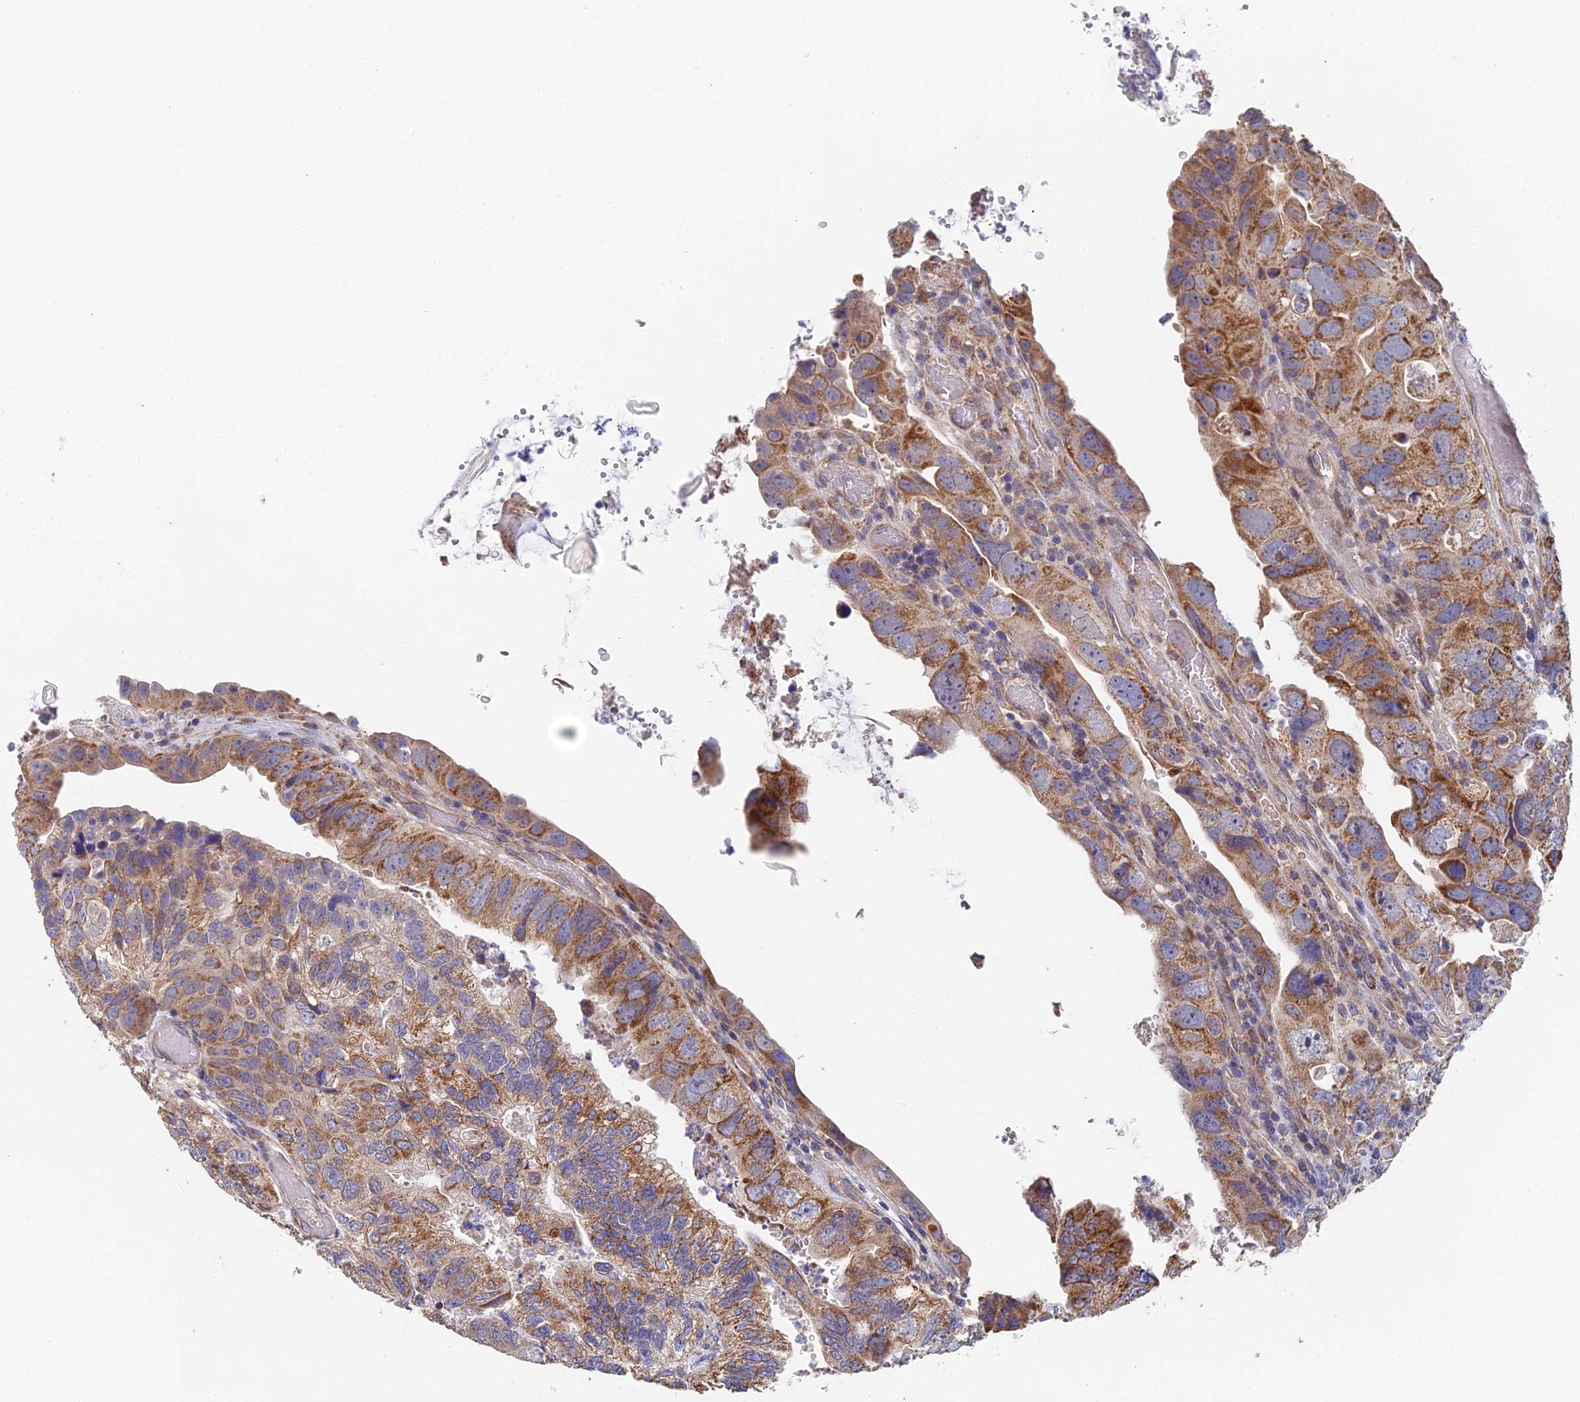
{"staining": {"intensity": "moderate", "quantity": ">75%", "location": "cytoplasmic/membranous"}, "tissue": "colorectal cancer", "cell_type": "Tumor cells", "image_type": "cancer", "snomed": [{"axis": "morphology", "description": "Adenocarcinoma, NOS"}, {"axis": "topography", "description": "Rectum"}], "caption": "Adenocarcinoma (colorectal) stained with immunohistochemistry displays moderate cytoplasmic/membranous positivity in about >75% of tumor cells.", "gene": "ECSIT", "patient": {"sex": "male", "age": 63}}